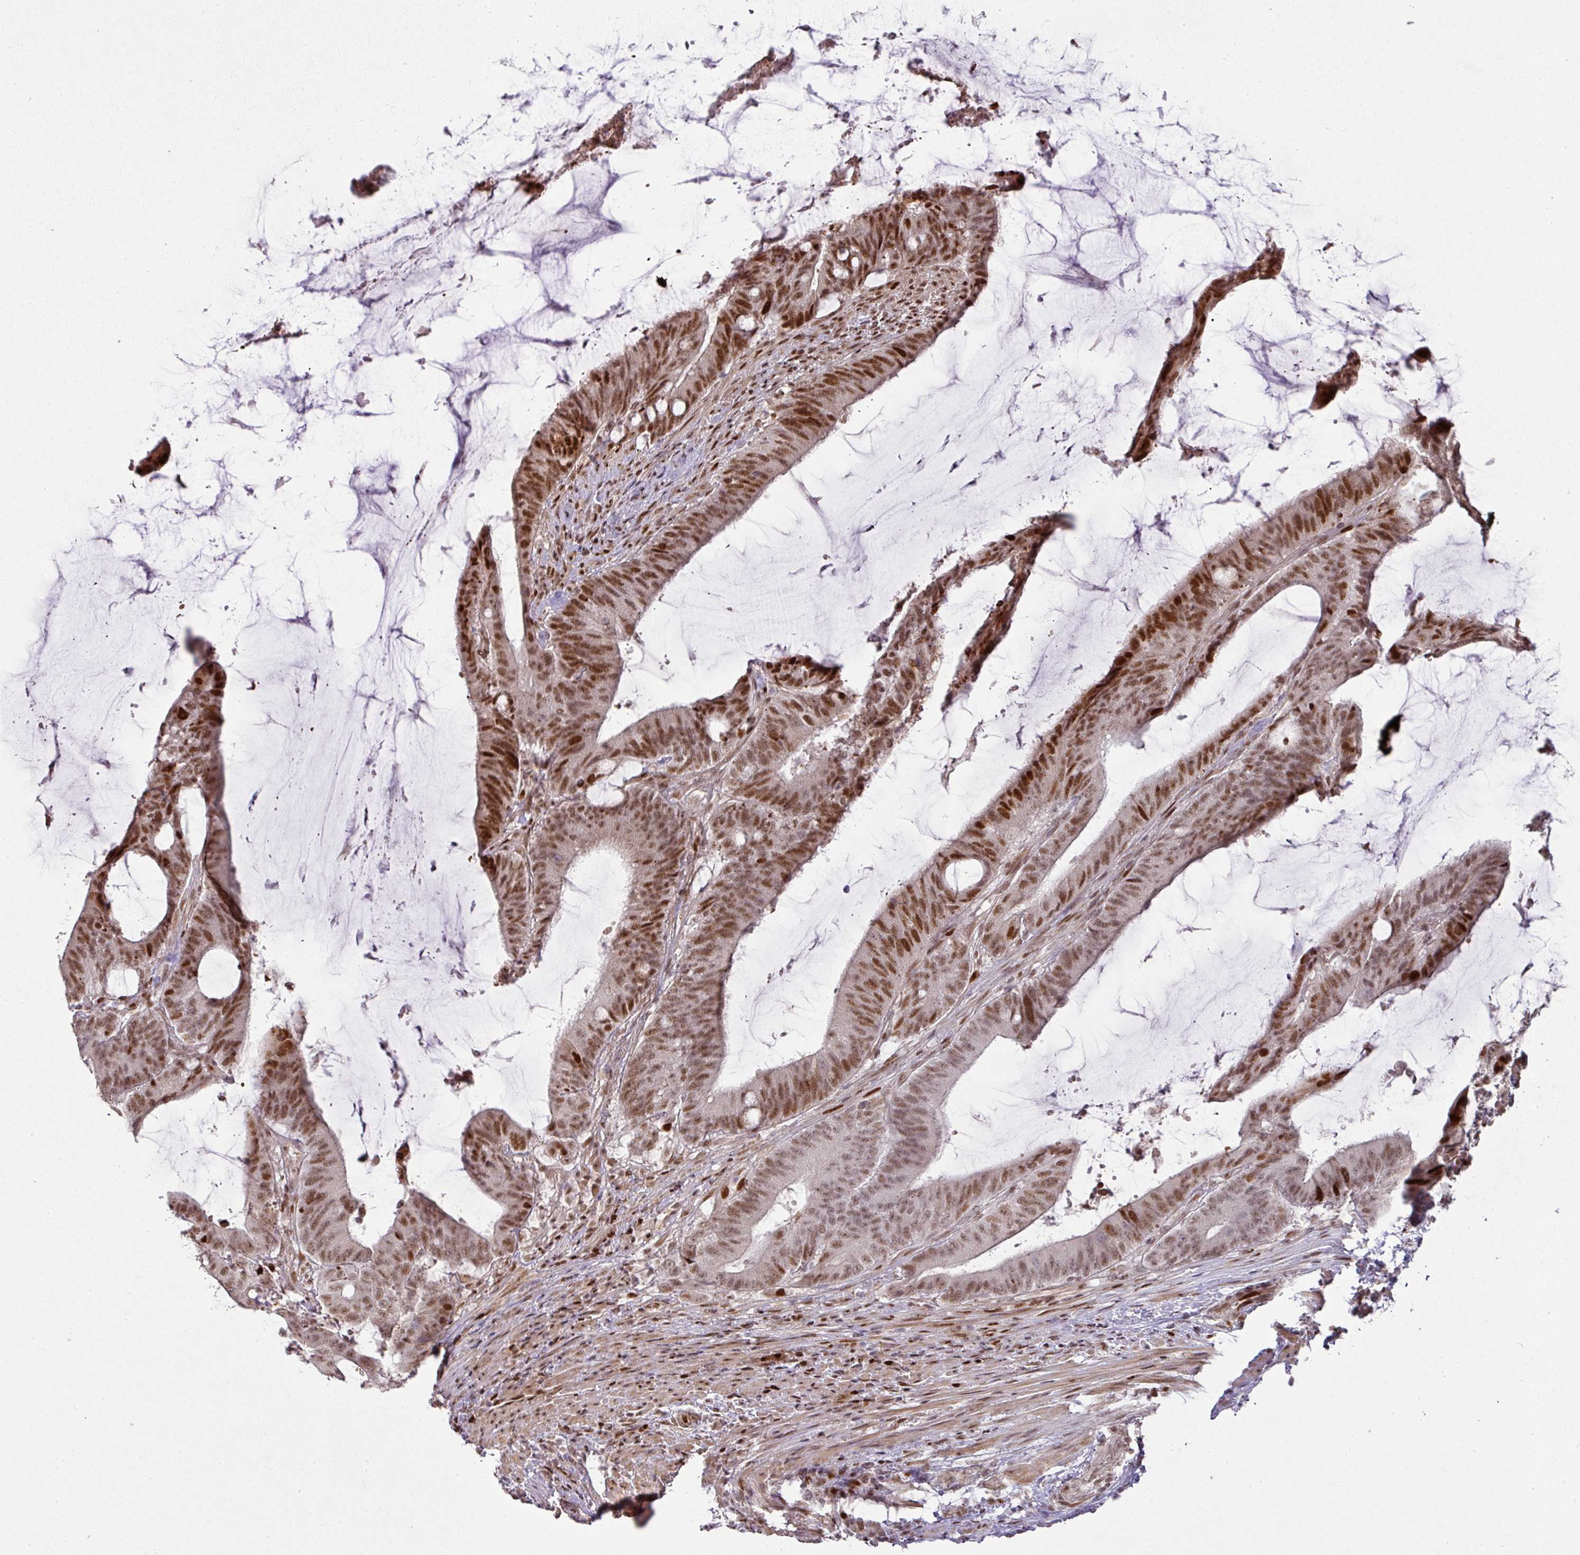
{"staining": {"intensity": "strong", "quantity": ">75%", "location": "nuclear"}, "tissue": "colorectal cancer", "cell_type": "Tumor cells", "image_type": "cancer", "snomed": [{"axis": "morphology", "description": "Adenocarcinoma, NOS"}, {"axis": "topography", "description": "Colon"}], "caption": "Tumor cells show high levels of strong nuclear staining in approximately >75% of cells in colorectal cancer (adenocarcinoma). The staining was performed using DAB (3,3'-diaminobenzidine), with brown indicating positive protein expression. Nuclei are stained blue with hematoxylin.", "gene": "MYSM1", "patient": {"sex": "female", "age": 43}}